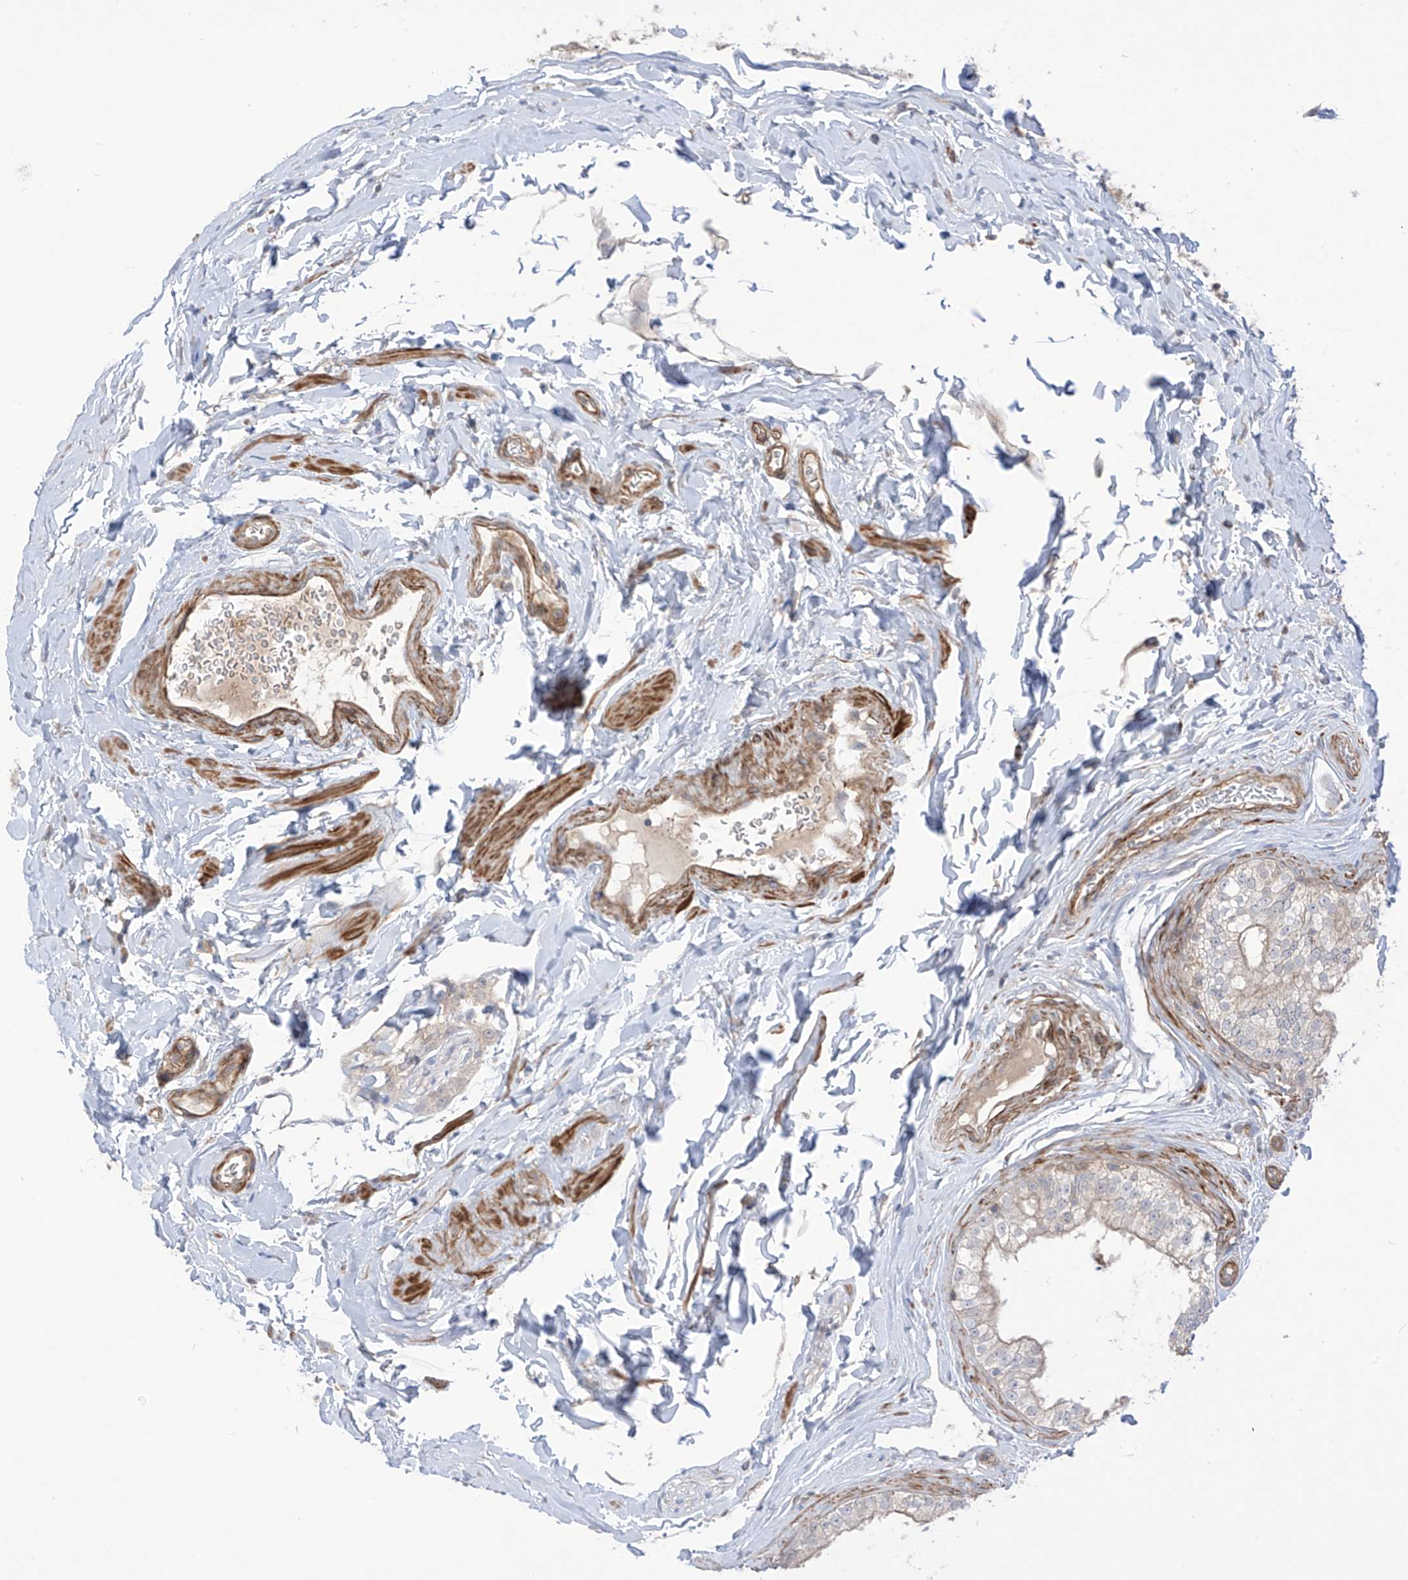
{"staining": {"intensity": "weak", "quantity": "25%-75%", "location": "cytoplasmic/membranous"}, "tissue": "epididymis", "cell_type": "Glandular cells", "image_type": "normal", "snomed": [{"axis": "morphology", "description": "Normal tissue, NOS"}, {"axis": "topography", "description": "Epididymis"}], "caption": "Protein expression analysis of normal epididymis displays weak cytoplasmic/membranous staining in approximately 25%-75% of glandular cells.", "gene": "TRMU", "patient": {"sex": "male", "age": 29}}